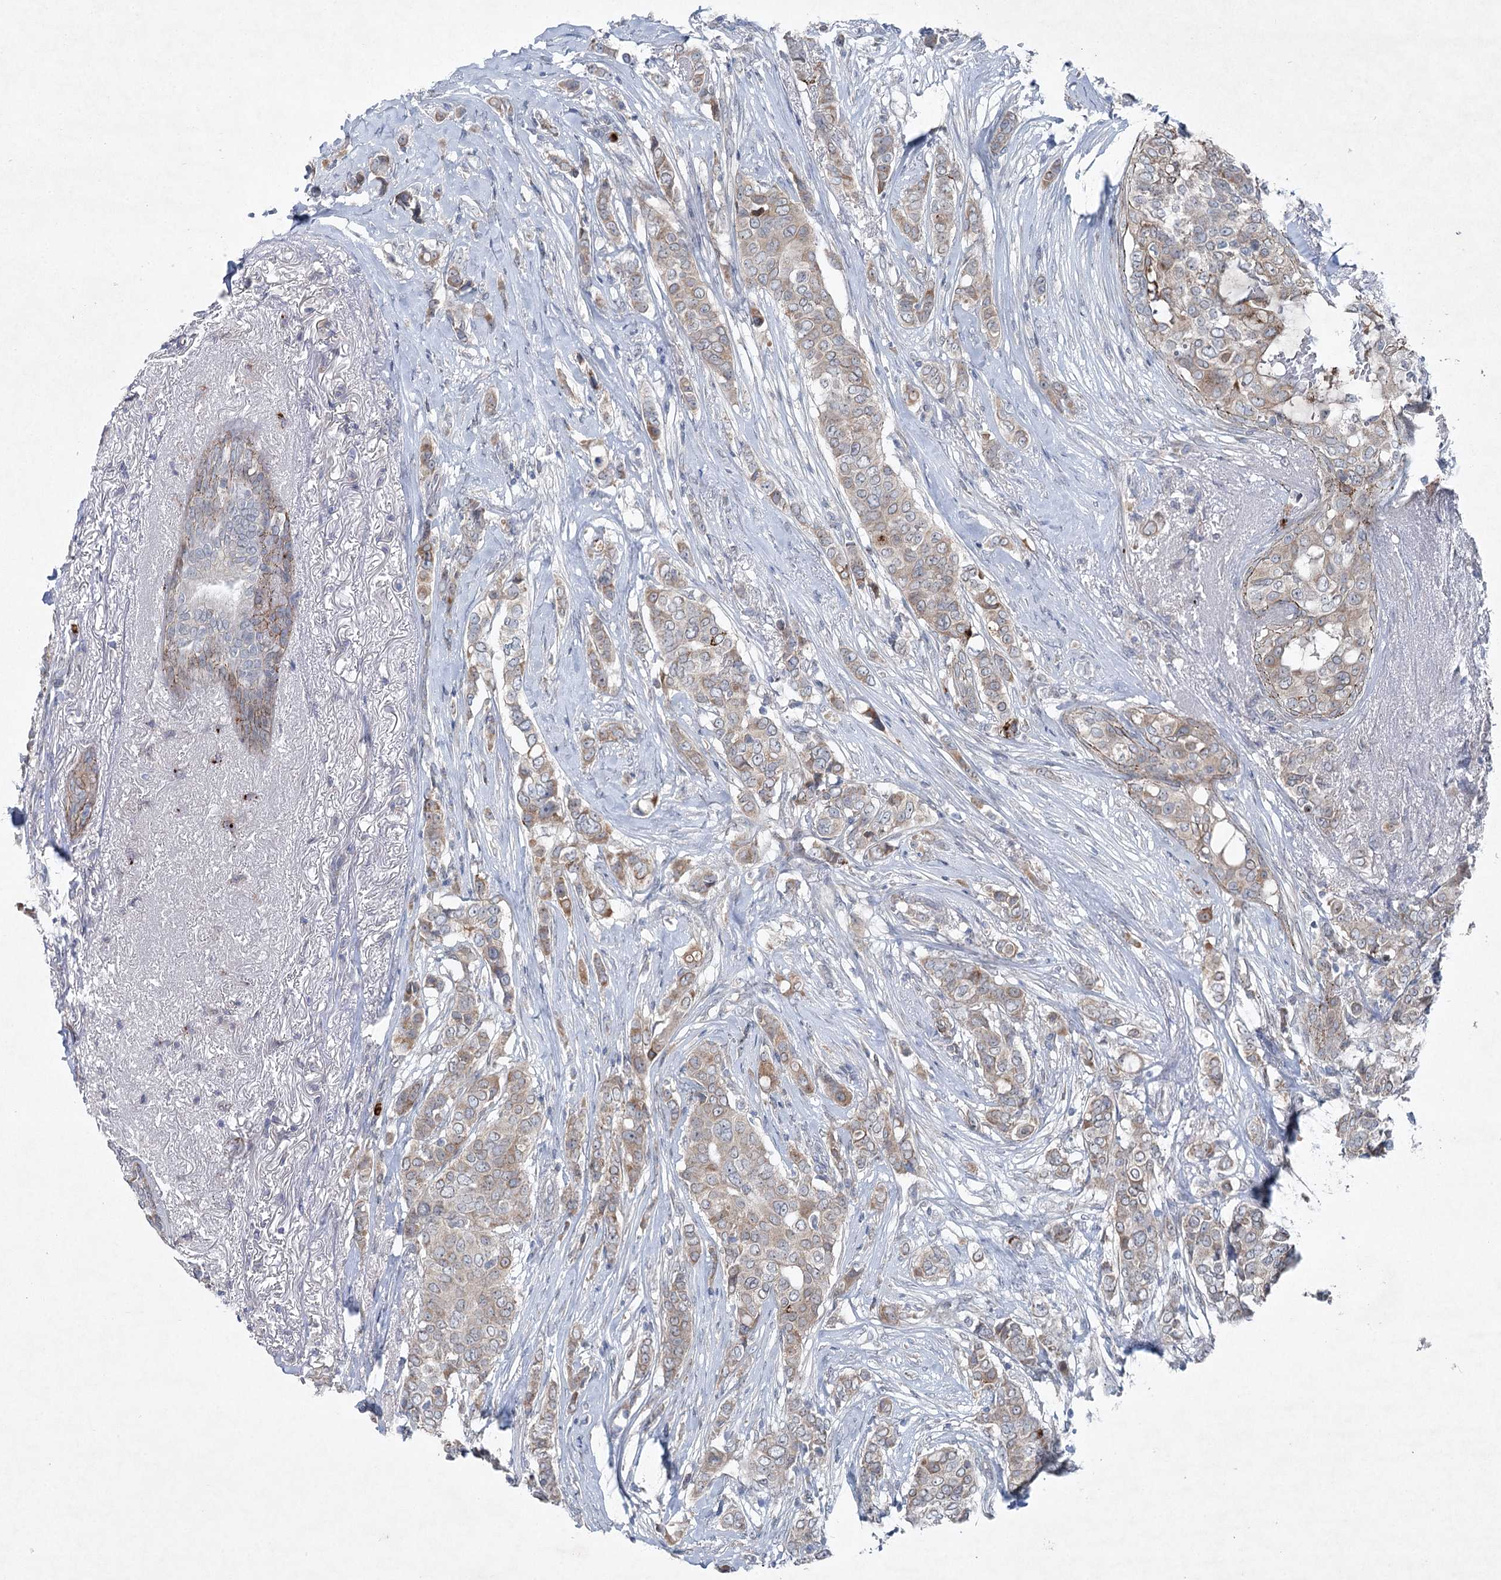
{"staining": {"intensity": "moderate", "quantity": "<25%", "location": "cytoplasmic/membranous"}, "tissue": "breast cancer", "cell_type": "Tumor cells", "image_type": "cancer", "snomed": [{"axis": "morphology", "description": "Lobular carcinoma"}, {"axis": "topography", "description": "Breast"}], "caption": "Immunohistochemistry (IHC) of lobular carcinoma (breast) demonstrates low levels of moderate cytoplasmic/membranous expression in about <25% of tumor cells.", "gene": "PLA2G12A", "patient": {"sex": "female", "age": 51}}